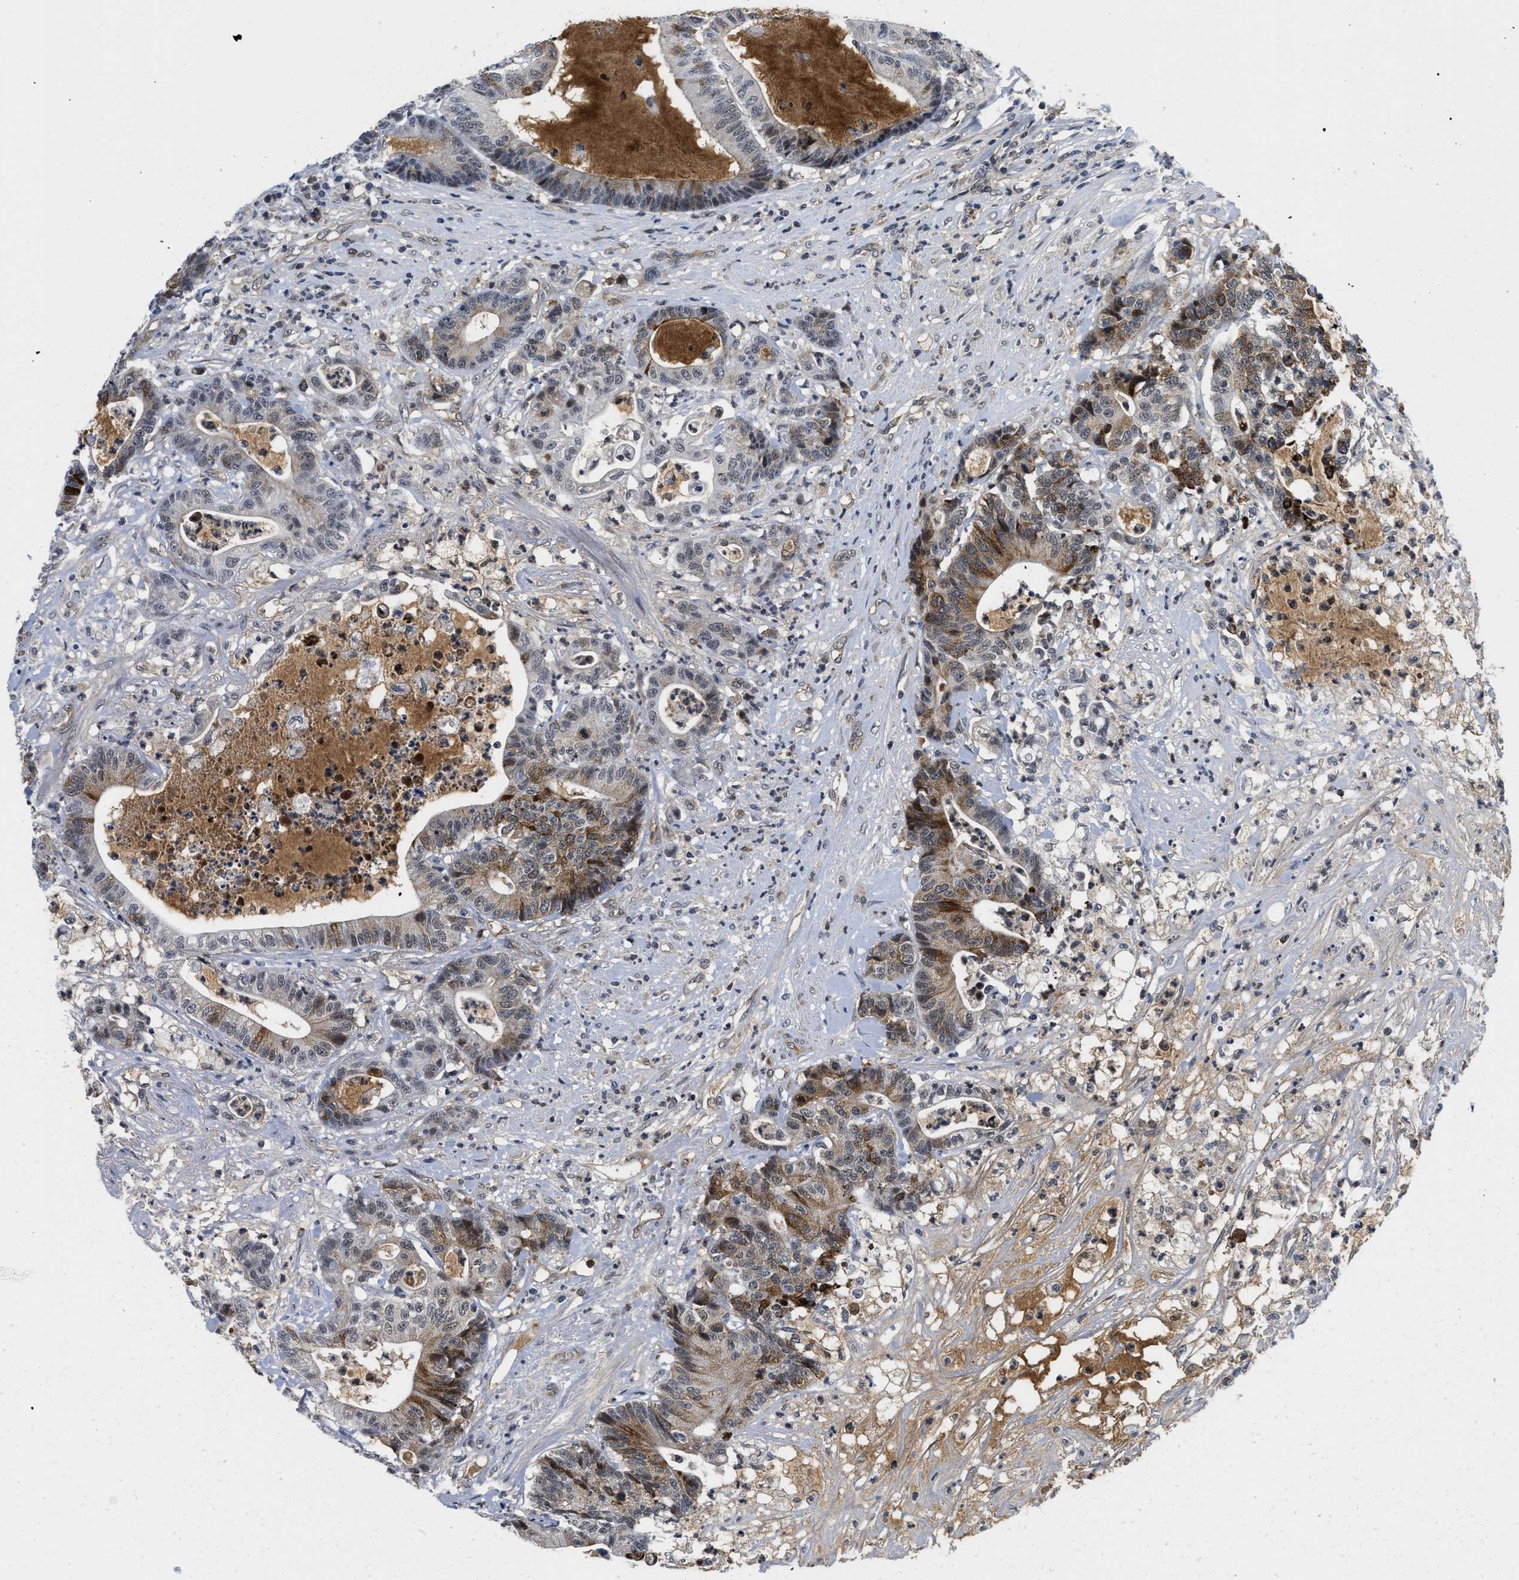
{"staining": {"intensity": "moderate", "quantity": "25%-75%", "location": "cytoplasmic/membranous"}, "tissue": "colorectal cancer", "cell_type": "Tumor cells", "image_type": "cancer", "snomed": [{"axis": "morphology", "description": "Adenocarcinoma, NOS"}, {"axis": "topography", "description": "Colon"}], "caption": "A high-resolution histopathology image shows IHC staining of colorectal cancer (adenocarcinoma), which demonstrates moderate cytoplasmic/membranous positivity in approximately 25%-75% of tumor cells.", "gene": "HIF1A", "patient": {"sex": "female", "age": 84}}